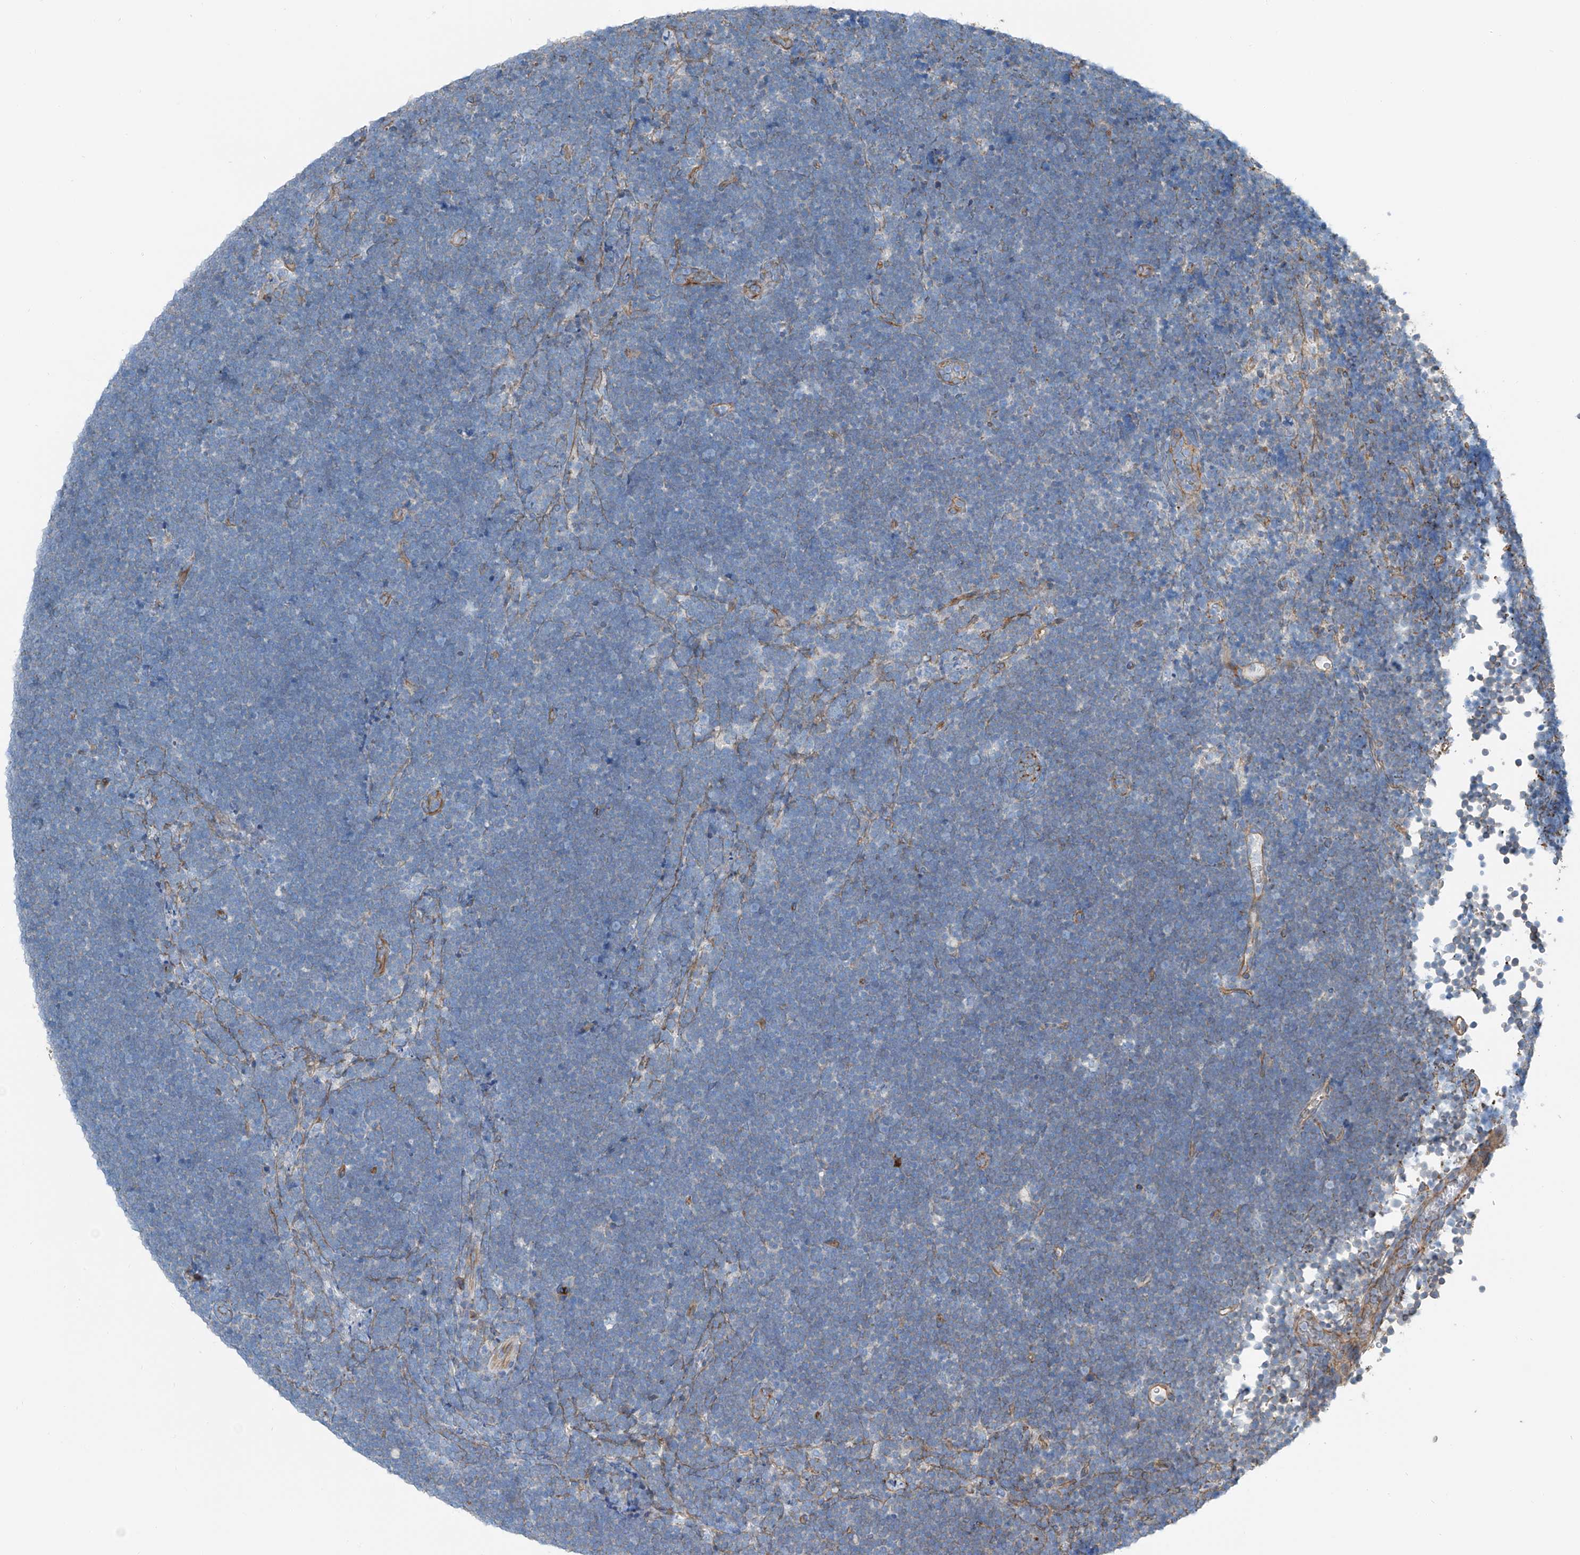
{"staining": {"intensity": "negative", "quantity": "none", "location": "none"}, "tissue": "lymphoma", "cell_type": "Tumor cells", "image_type": "cancer", "snomed": [{"axis": "morphology", "description": "Malignant lymphoma, non-Hodgkin's type, High grade"}, {"axis": "topography", "description": "Lymph node"}], "caption": "Immunohistochemistry (IHC) image of human lymphoma stained for a protein (brown), which reveals no expression in tumor cells.", "gene": "THEMIS2", "patient": {"sex": "male", "age": 13}}